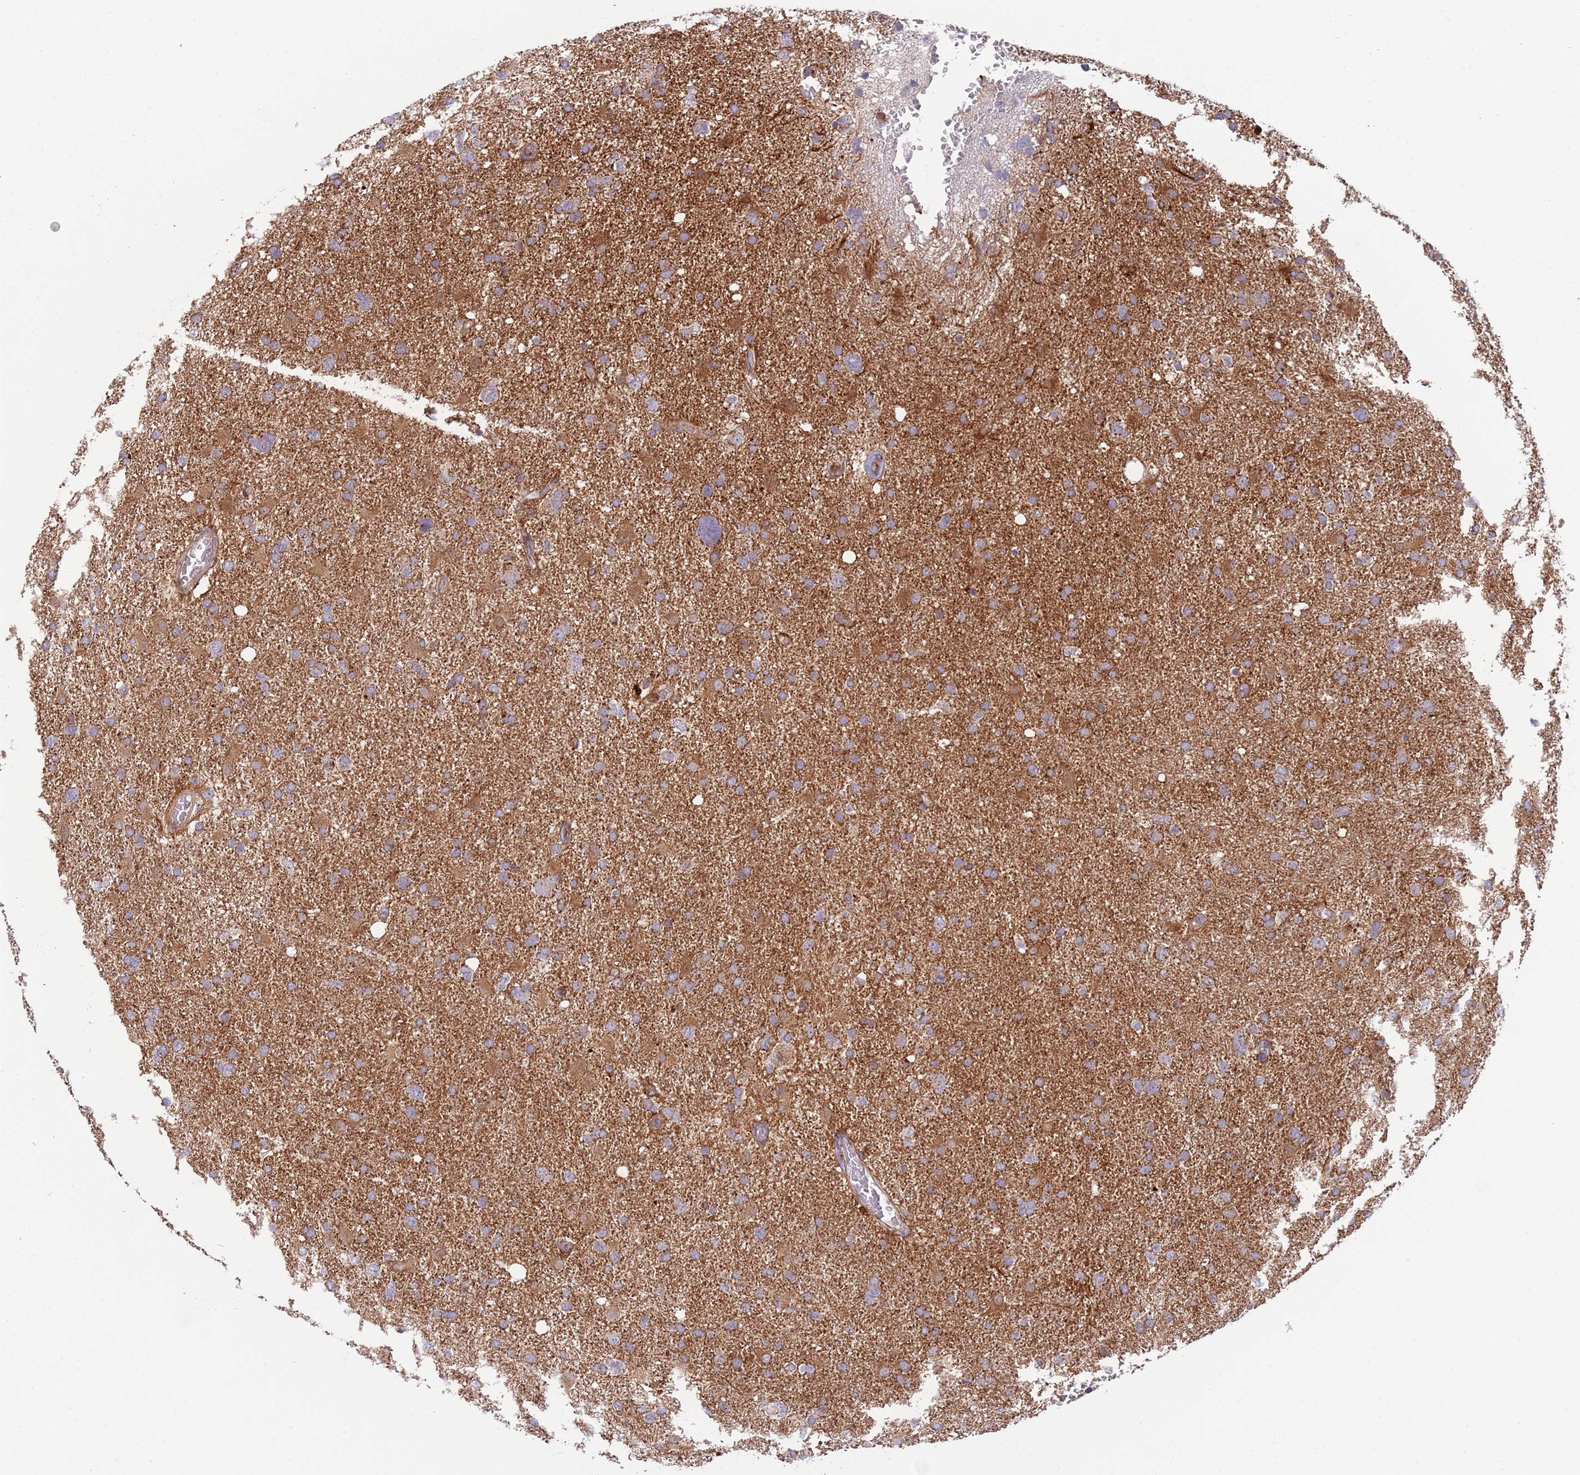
{"staining": {"intensity": "moderate", "quantity": "25%-75%", "location": "cytoplasmic/membranous"}, "tissue": "glioma", "cell_type": "Tumor cells", "image_type": "cancer", "snomed": [{"axis": "morphology", "description": "Glioma, malignant, High grade"}, {"axis": "topography", "description": "Brain"}], "caption": "Immunohistochemistry (DAB) staining of high-grade glioma (malignant) reveals moderate cytoplasmic/membranous protein positivity in about 25%-75% of tumor cells.", "gene": "ZMYM5", "patient": {"sex": "male", "age": 61}}